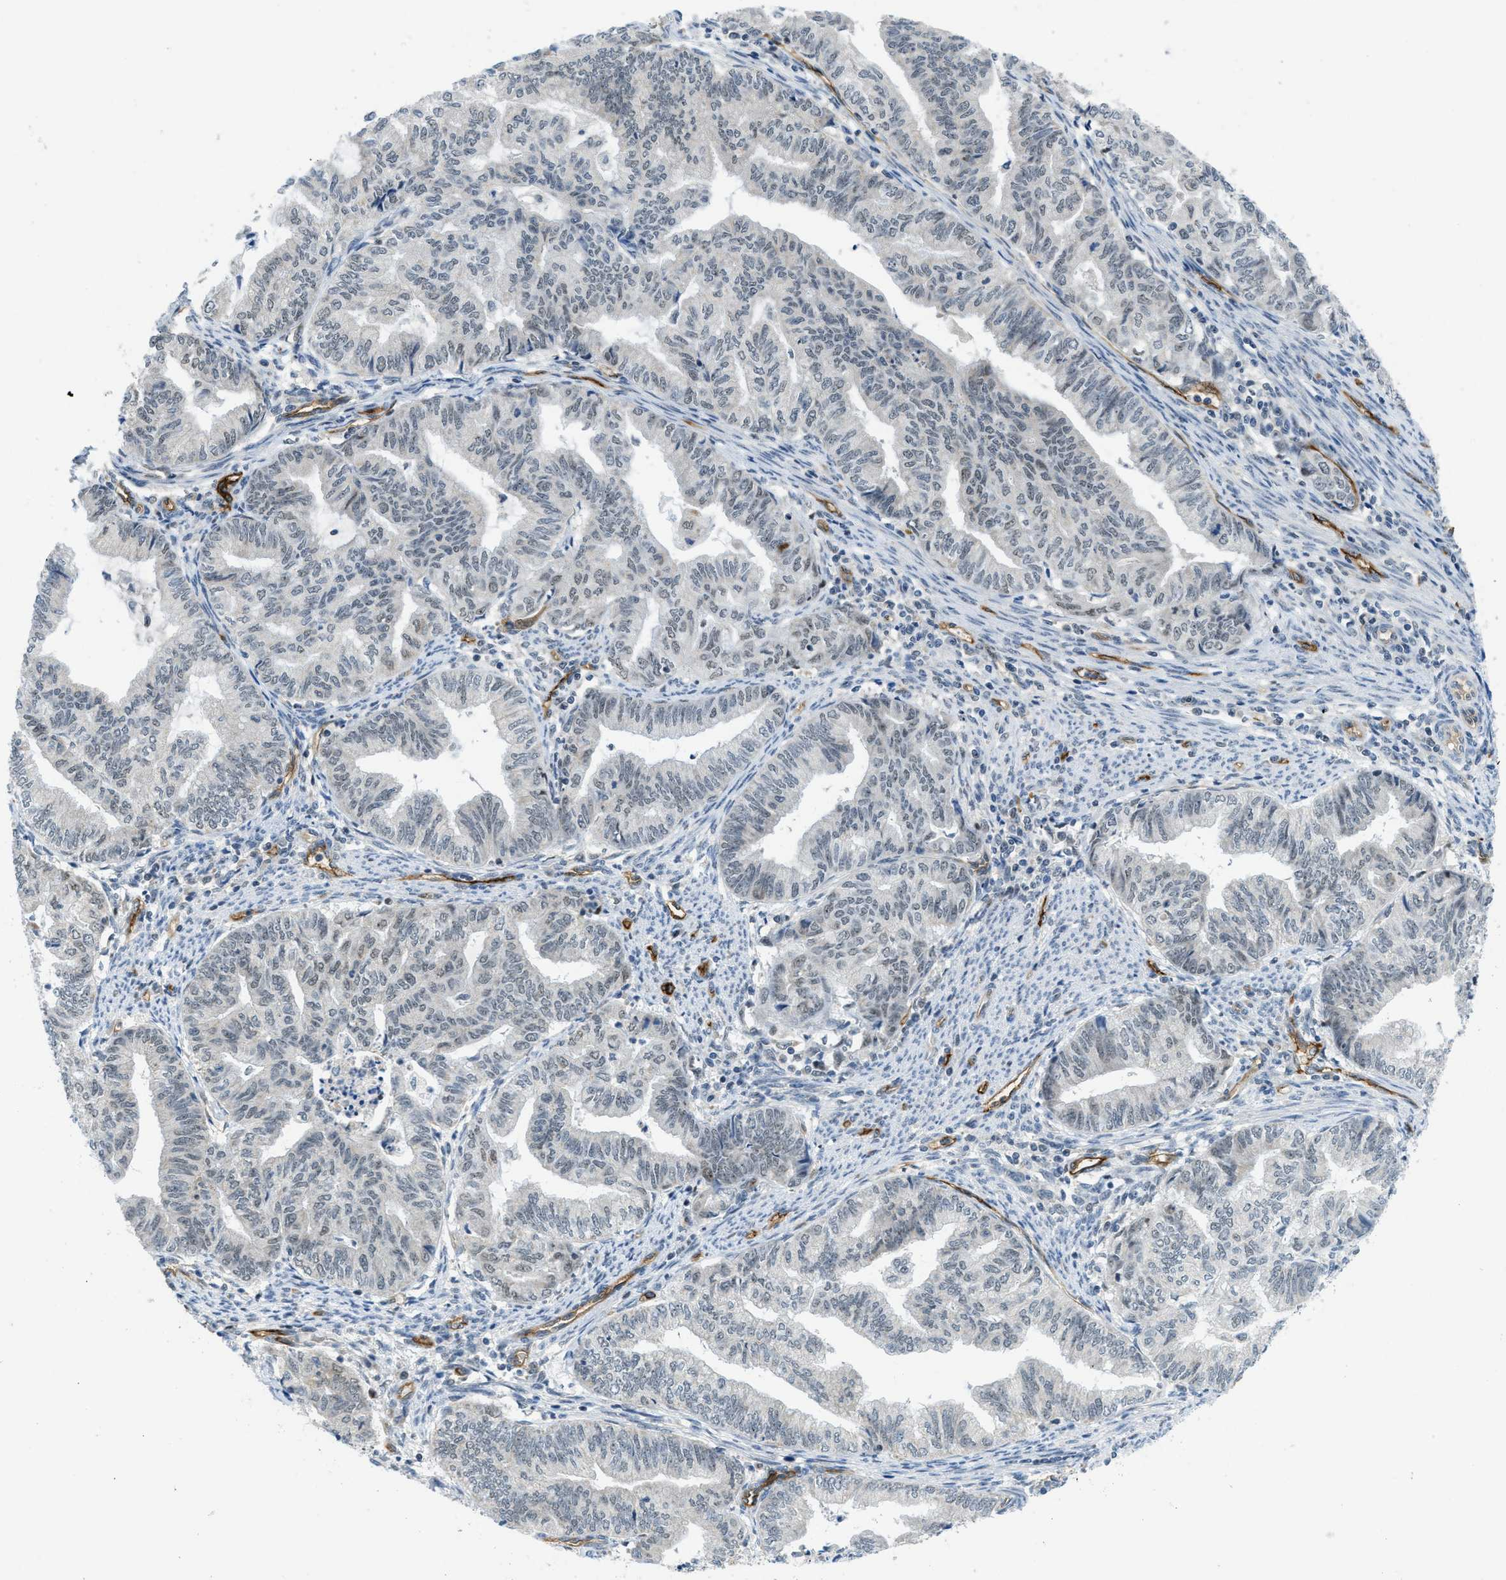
{"staining": {"intensity": "negative", "quantity": "none", "location": "none"}, "tissue": "endometrial cancer", "cell_type": "Tumor cells", "image_type": "cancer", "snomed": [{"axis": "morphology", "description": "Adenocarcinoma, NOS"}, {"axis": "topography", "description": "Endometrium"}], "caption": "This is an IHC image of human endometrial cancer (adenocarcinoma). There is no staining in tumor cells.", "gene": "SLCO2A1", "patient": {"sex": "female", "age": 79}}